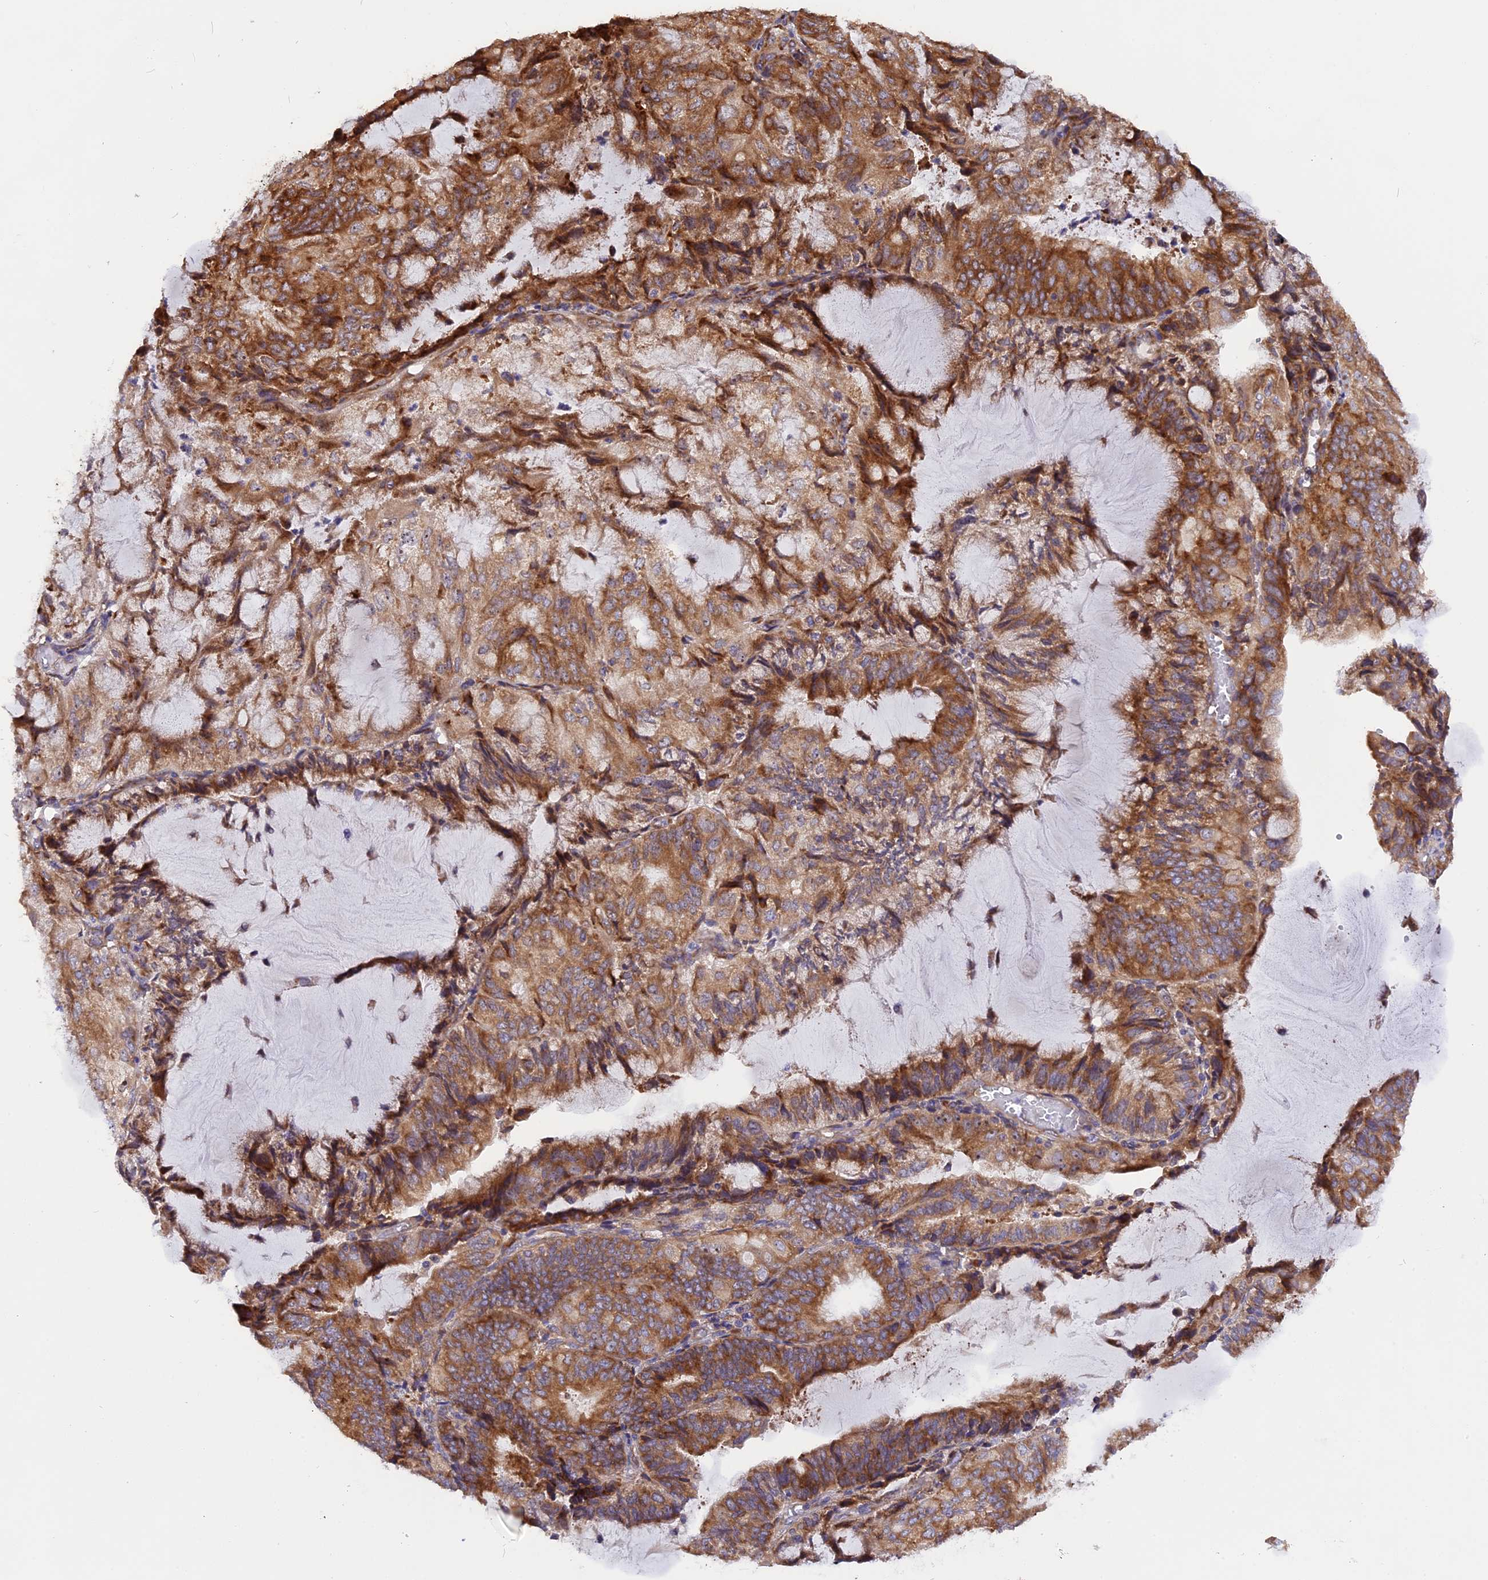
{"staining": {"intensity": "moderate", "quantity": ">75%", "location": "cytoplasmic/membranous"}, "tissue": "endometrial cancer", "cell_type": "Tumor cells", "image_type": "cancer", "snomed": [{"axis": "morphology", "description": "Adenocarcinoma, NOS"}, {"axis": "topography", "description": "Endometrium"}], "caption": "Adenocarcinoma (endometrial) tissue displays moderate cytoplasmic/membranous expression in about >75% of tumor cells", "gene": "GNPTAB", "patient": {"sex": "female", "age": 81}}